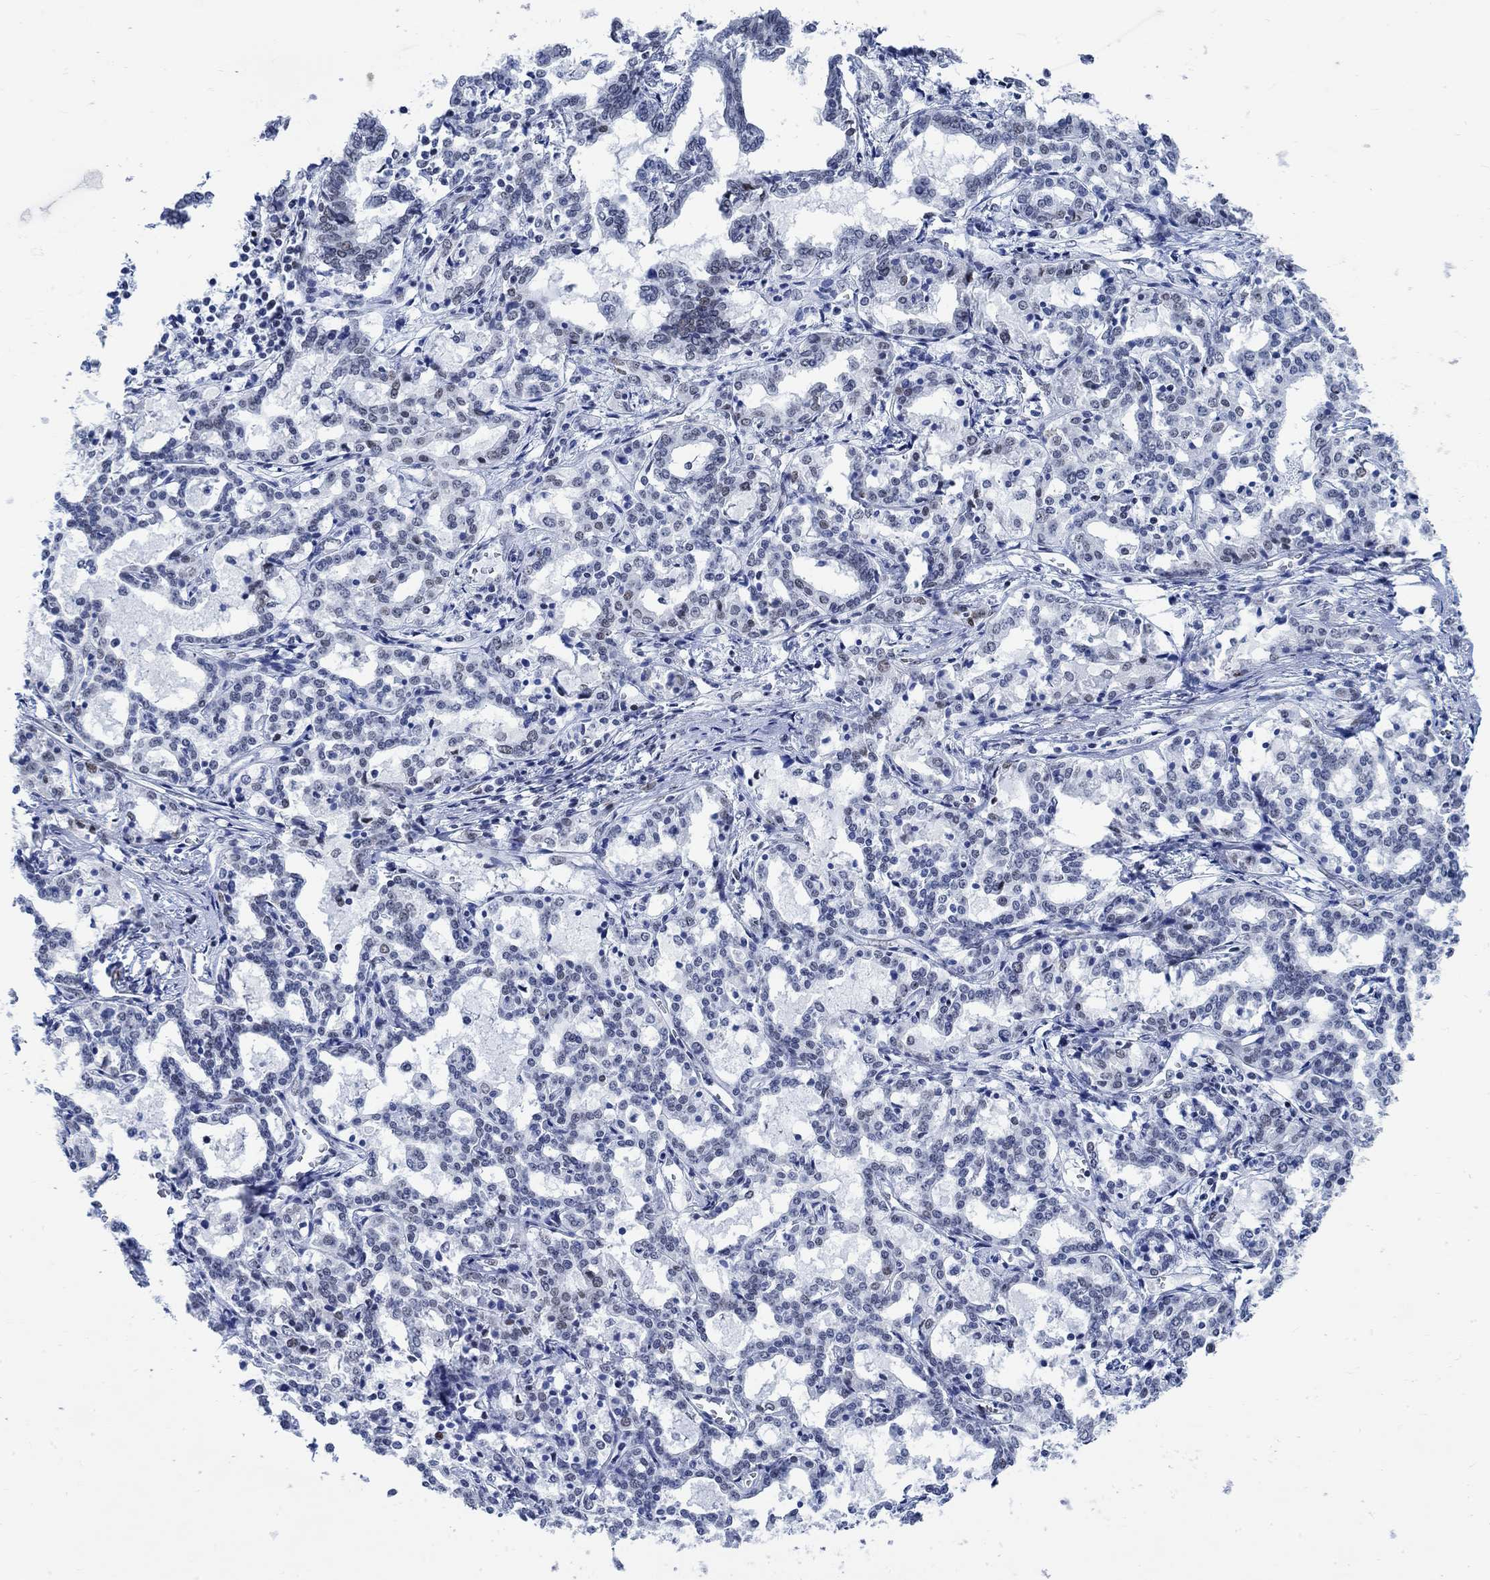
{"staining": {"intensity": "negative", "quantity": "none", "location": "none"}, "tissue": "liver cancer", "cell_type": "Tumor cells", "image_type": "cancer", "snomed": [{"axis": "morphology", "description": "Cholangiocarcinoma"}, {"axis": "topography", "description": "Liver"}], "caption": "Immunohistochemistry (IHC) photomicrograph of human liver cancer stained for a protein (brown), which exhibits no positivity in tumor cells. (Brightfield microscopy of DAB immunohistochemistry (IHC) at high magnification).", "gene": "DLK1", "patient": {"sex": "female", "age": 47}}